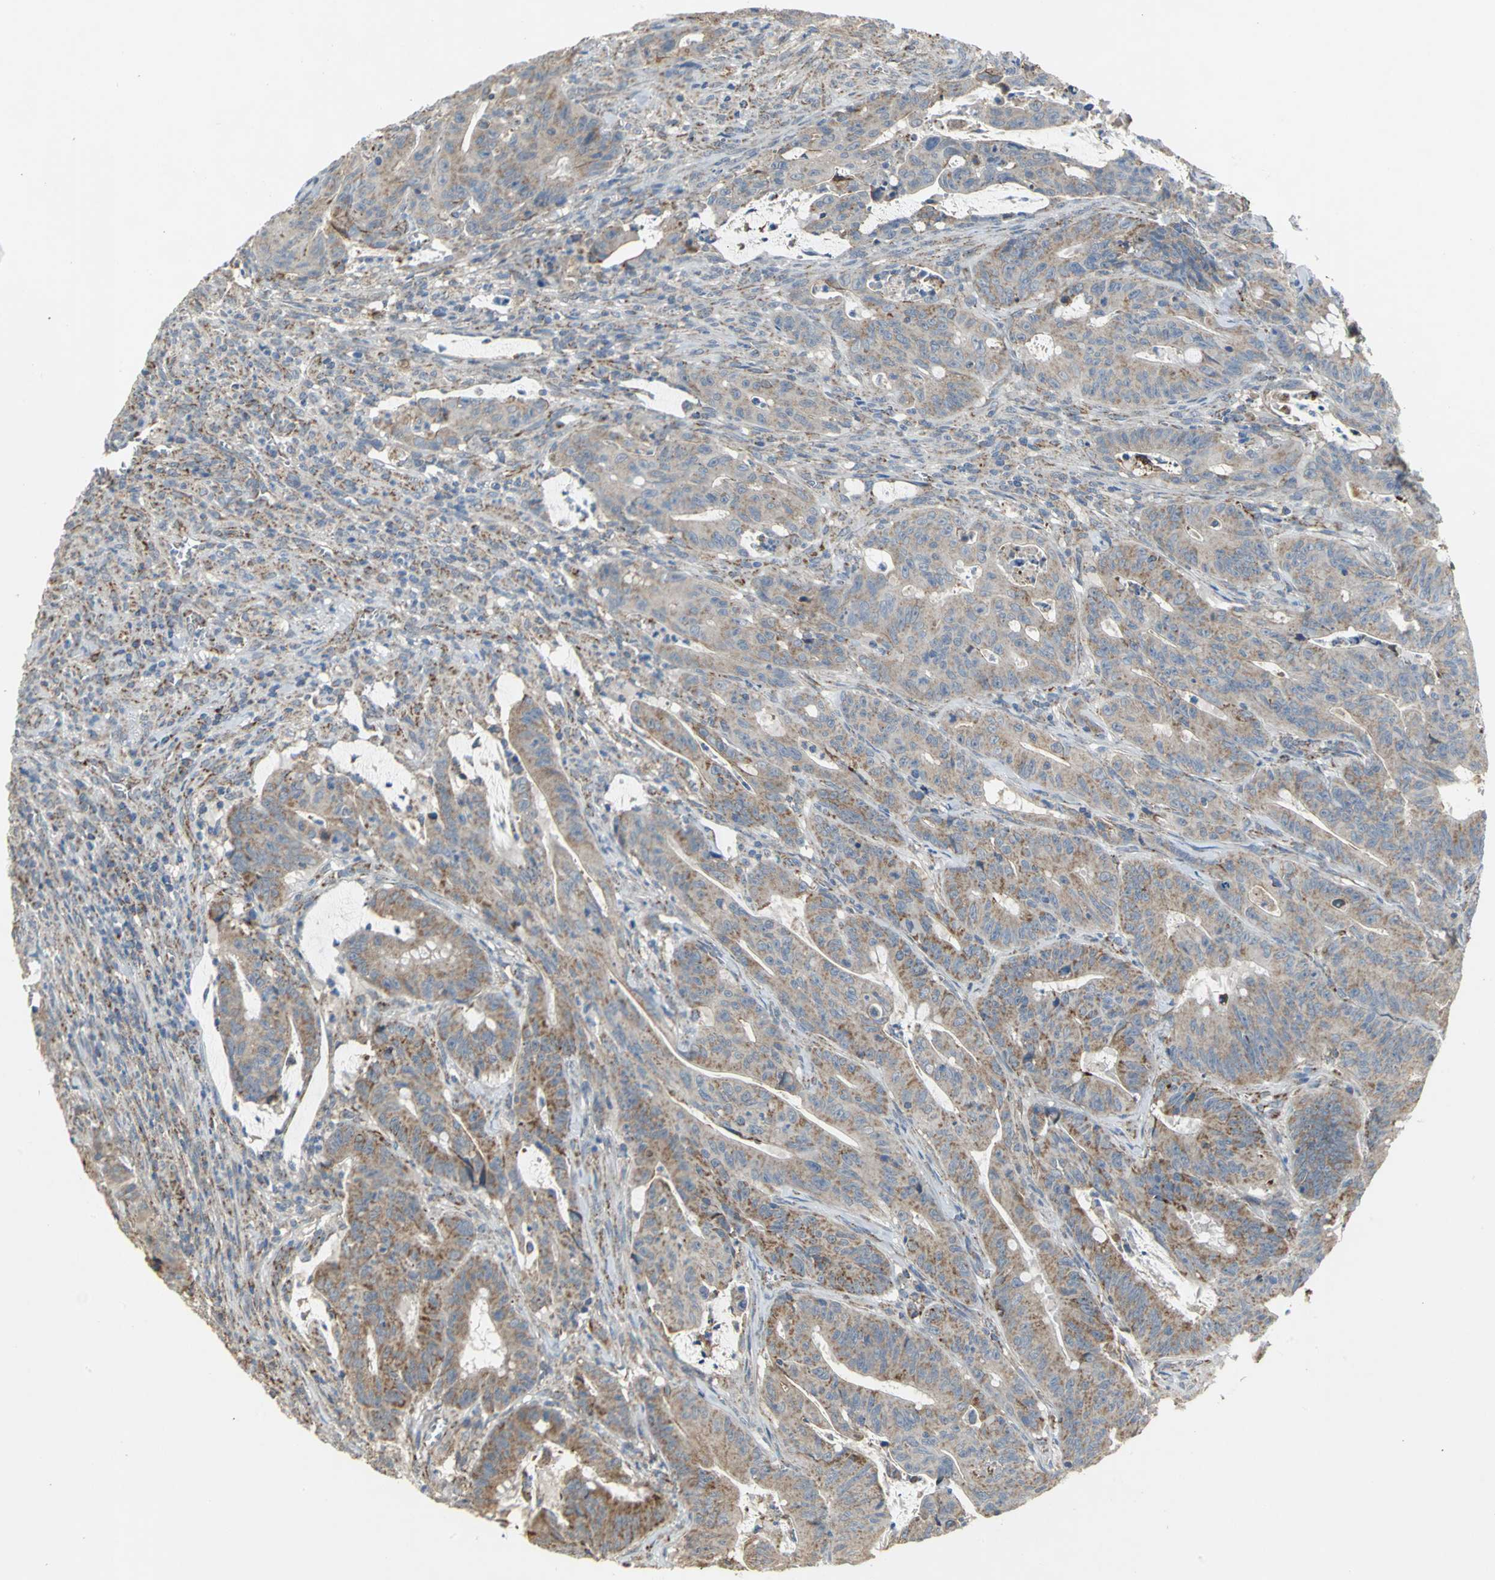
{"staining": {"intensity": "moderate", "quantity": ">75%", "location": "cytoplasmic/membranous"}, "tissue": "colorectal cancer", "cell_type": "Tumor cells", "image_type": "cancer", "snomed": [{"axis": "morphology", "description": "Adenocarcinoma, NOS"}, {"axis": "topography", "description": "Colon"}], "caption": "Protein analysis of colorectal cancer tissue exhibits moderate cytoplasmic/membranous expression in approximately >75% of tumor cells.", "gene": "NDUFB5", "patient": {"sex": "male", "age": 45}}